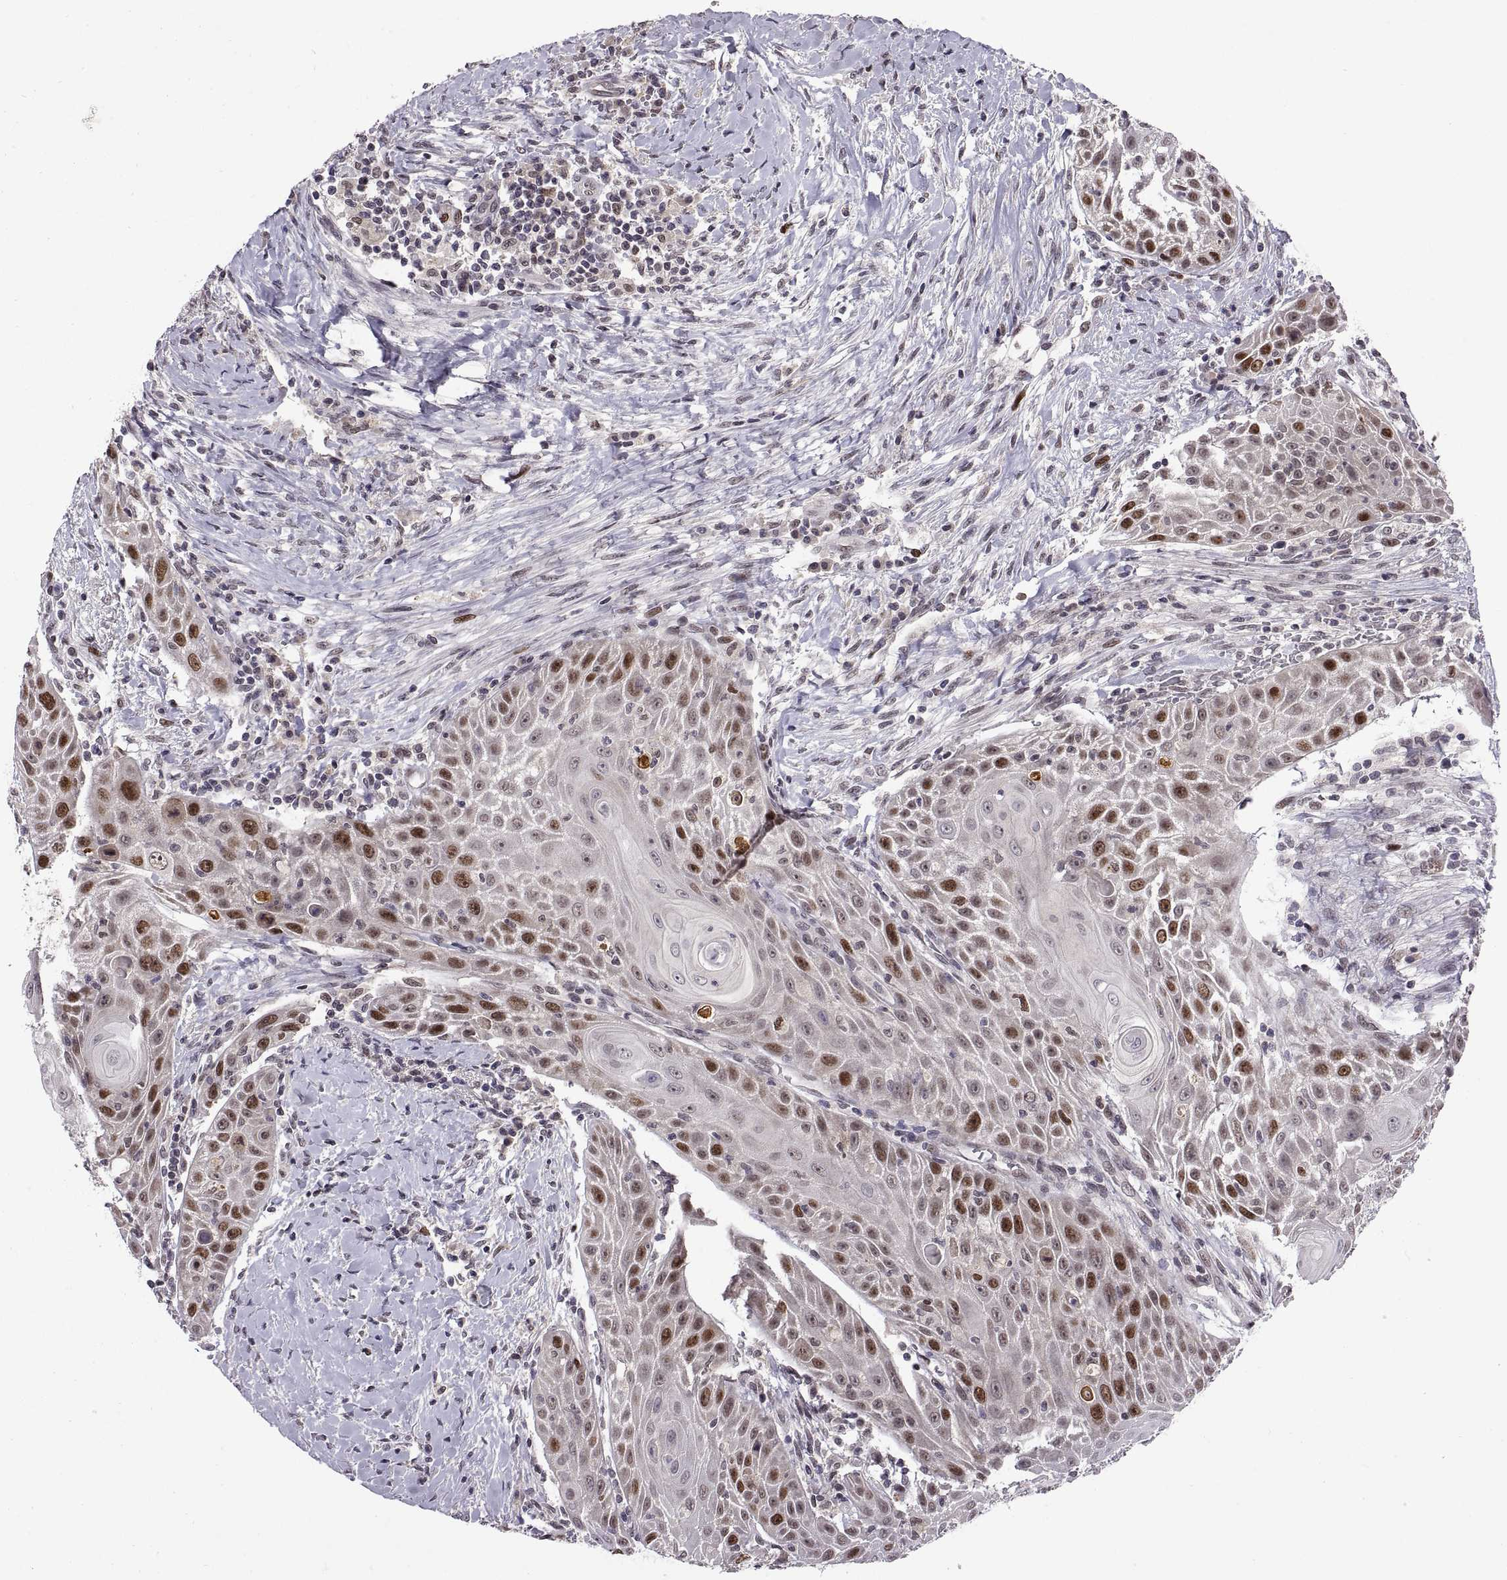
{"staining": {"intensity": "strong", "quantity": "<25%", "location": "nuclear"}, "tissue": "head and neck cancer", "cell_type": "Tumor cells", "image_type": "cancer", "snomed": [{"axis": "morphology", "description": "Squamous cell carcinoma, NOS"}, {"axis": "topography", "description": "Head-Neck"}], "caption": "Protein staining shows strong nuclear staining in approximately <25% of tumor cells in head and neck cancer. (DAB (3,3'-diaminobenzidine) IHC, brown staining for protein, blue staining for nuclei).", "gene": "CHFR", "patient": {"sex": "male", "age": 69}}